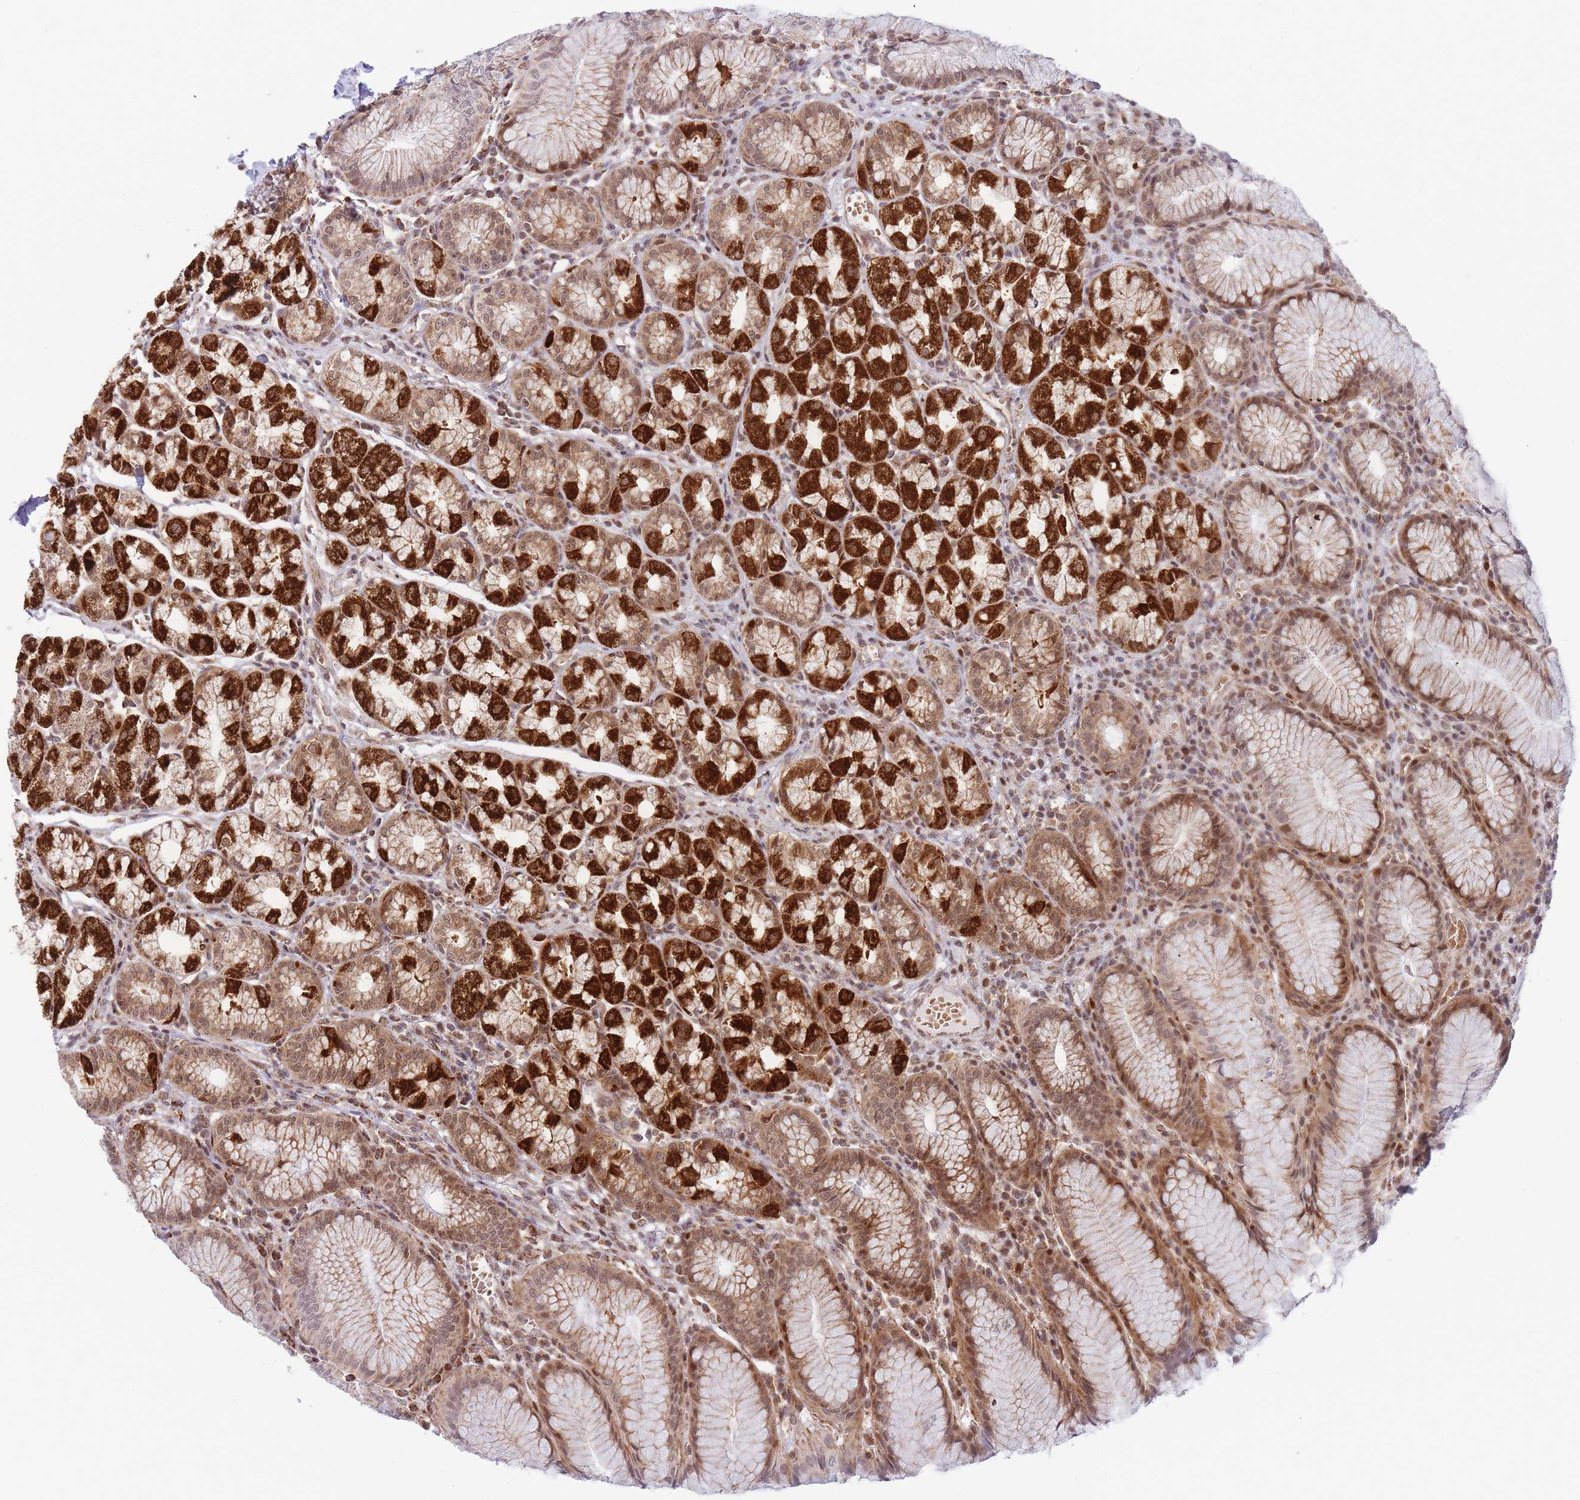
{"staining": {"intensity": "strong", "quantity": "25%-75%", "location": "cytoplasmic/membranous,nuclear"}, "tissue": "stomach", "cell_type": "Glandular cells", "image_type": "normal", "snomed": [{"axis": "morphology", "description": "Normal tissue, NOS"}, {"axis": "topography", "description": "Stomach"}], "caption": "Stomach stained for a protein (brown) demonstrates strong cytoplasmic/membranous,nuclear positive expression in about 25%-75% of glandular cells.", "gene": "BOD1L1", "patient": {"sex": "male", "age": 55}}